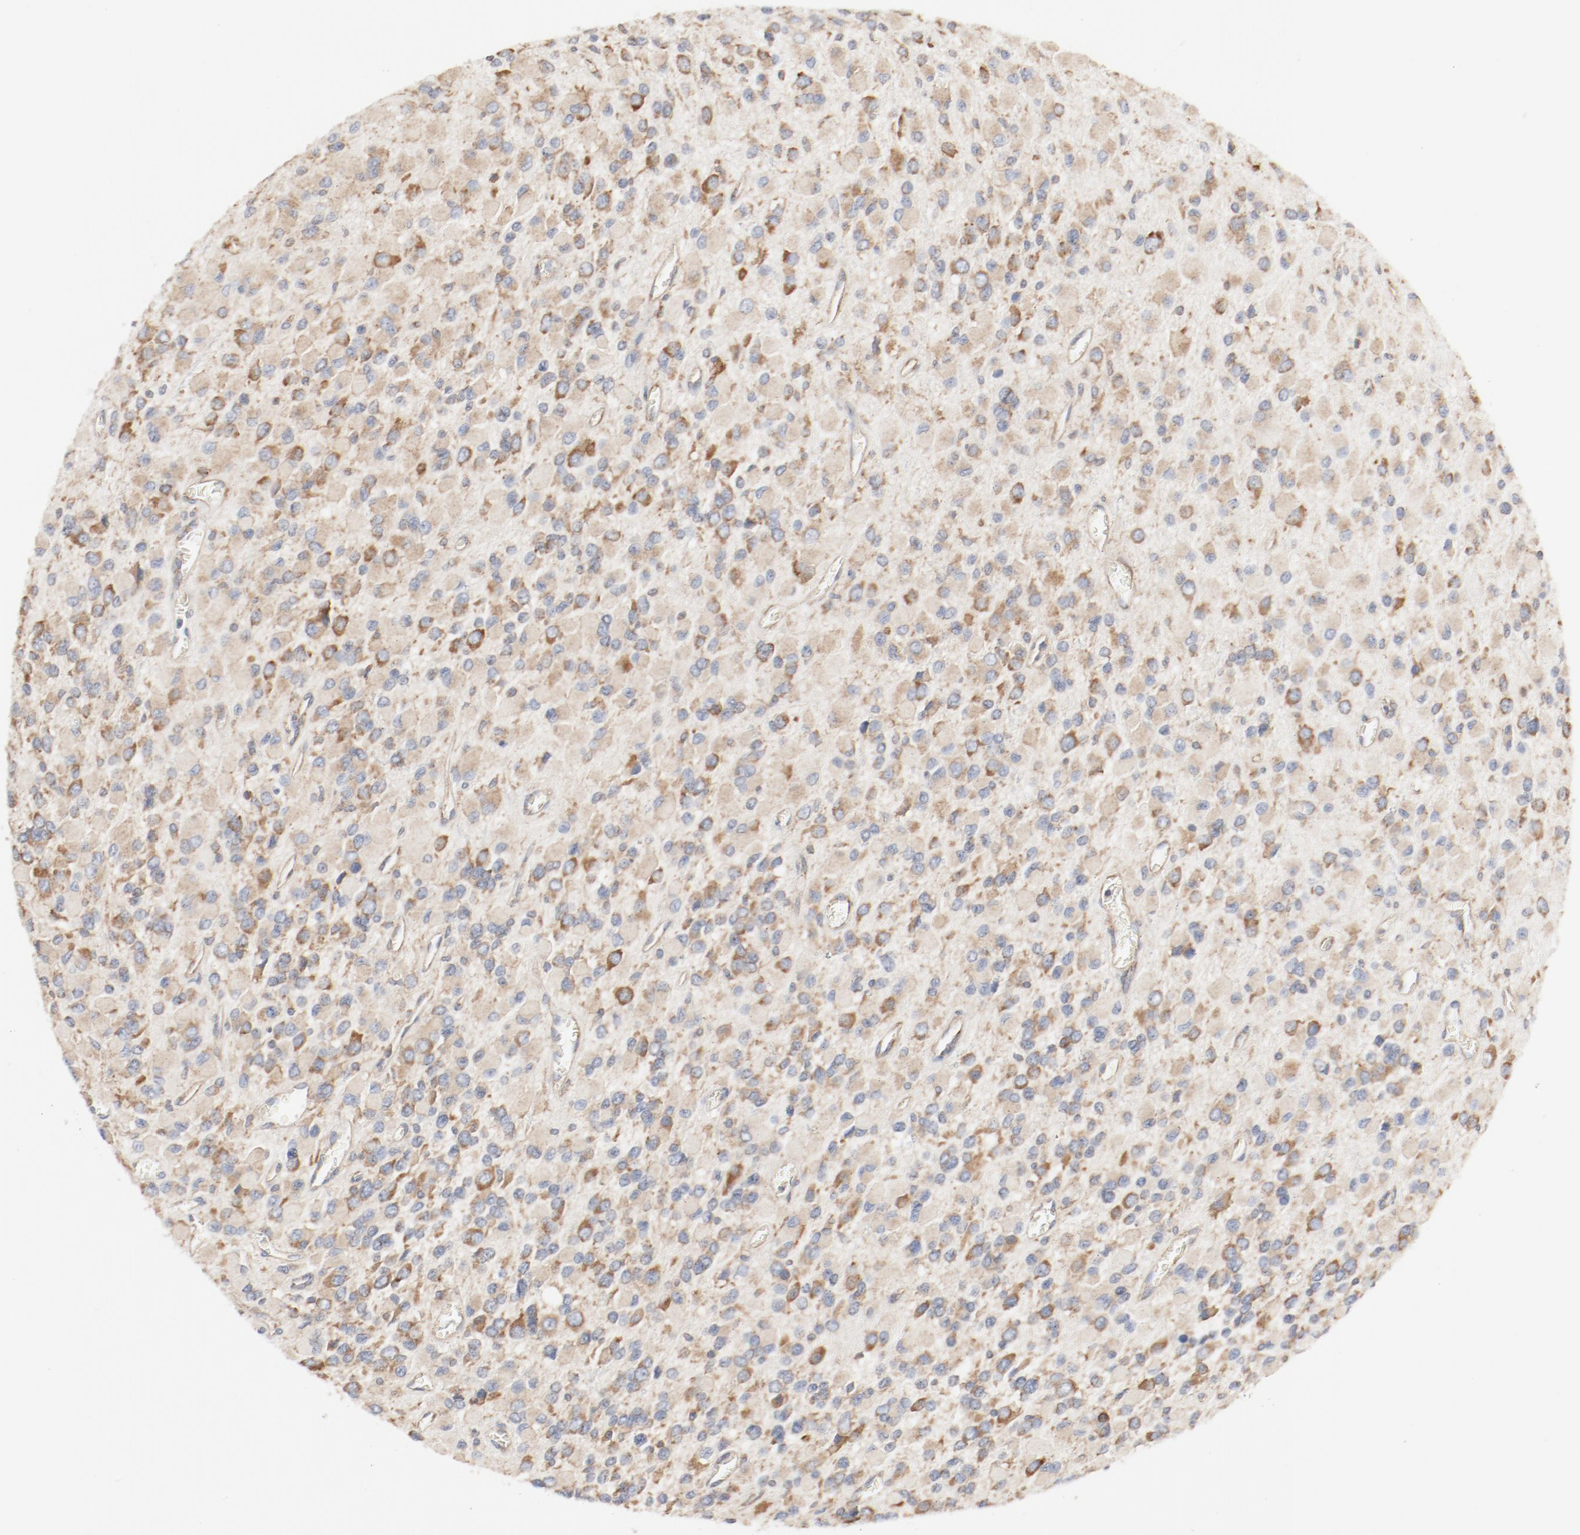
{"staining": {"intensity": "moderate", "quantity": ">75%", "location": "cytoplasmic/membranous"}, "tissue": "glioma", "cell_type": "Tumor cells", "image_type": "cancer", "snomed": [{"axis": "morphology", "description": "Glioma, malignant, Low grade"}, {"axis": "topography", "description": "Brain"}], "caption": "Immunohistochemistry (IHC) histopathology image of neoplastic tissue: human malignant glioma (low-grade) stained using immunohistochemistry (IHC) reveals medium levels of moderate protein expression localized specifically in the cytoplasmic/membranous of tumor cells, appearing as a cytoplasmic/membranous brown color.", "gene": "RPS6", "patient": {"sex": "male", "age": 42}}